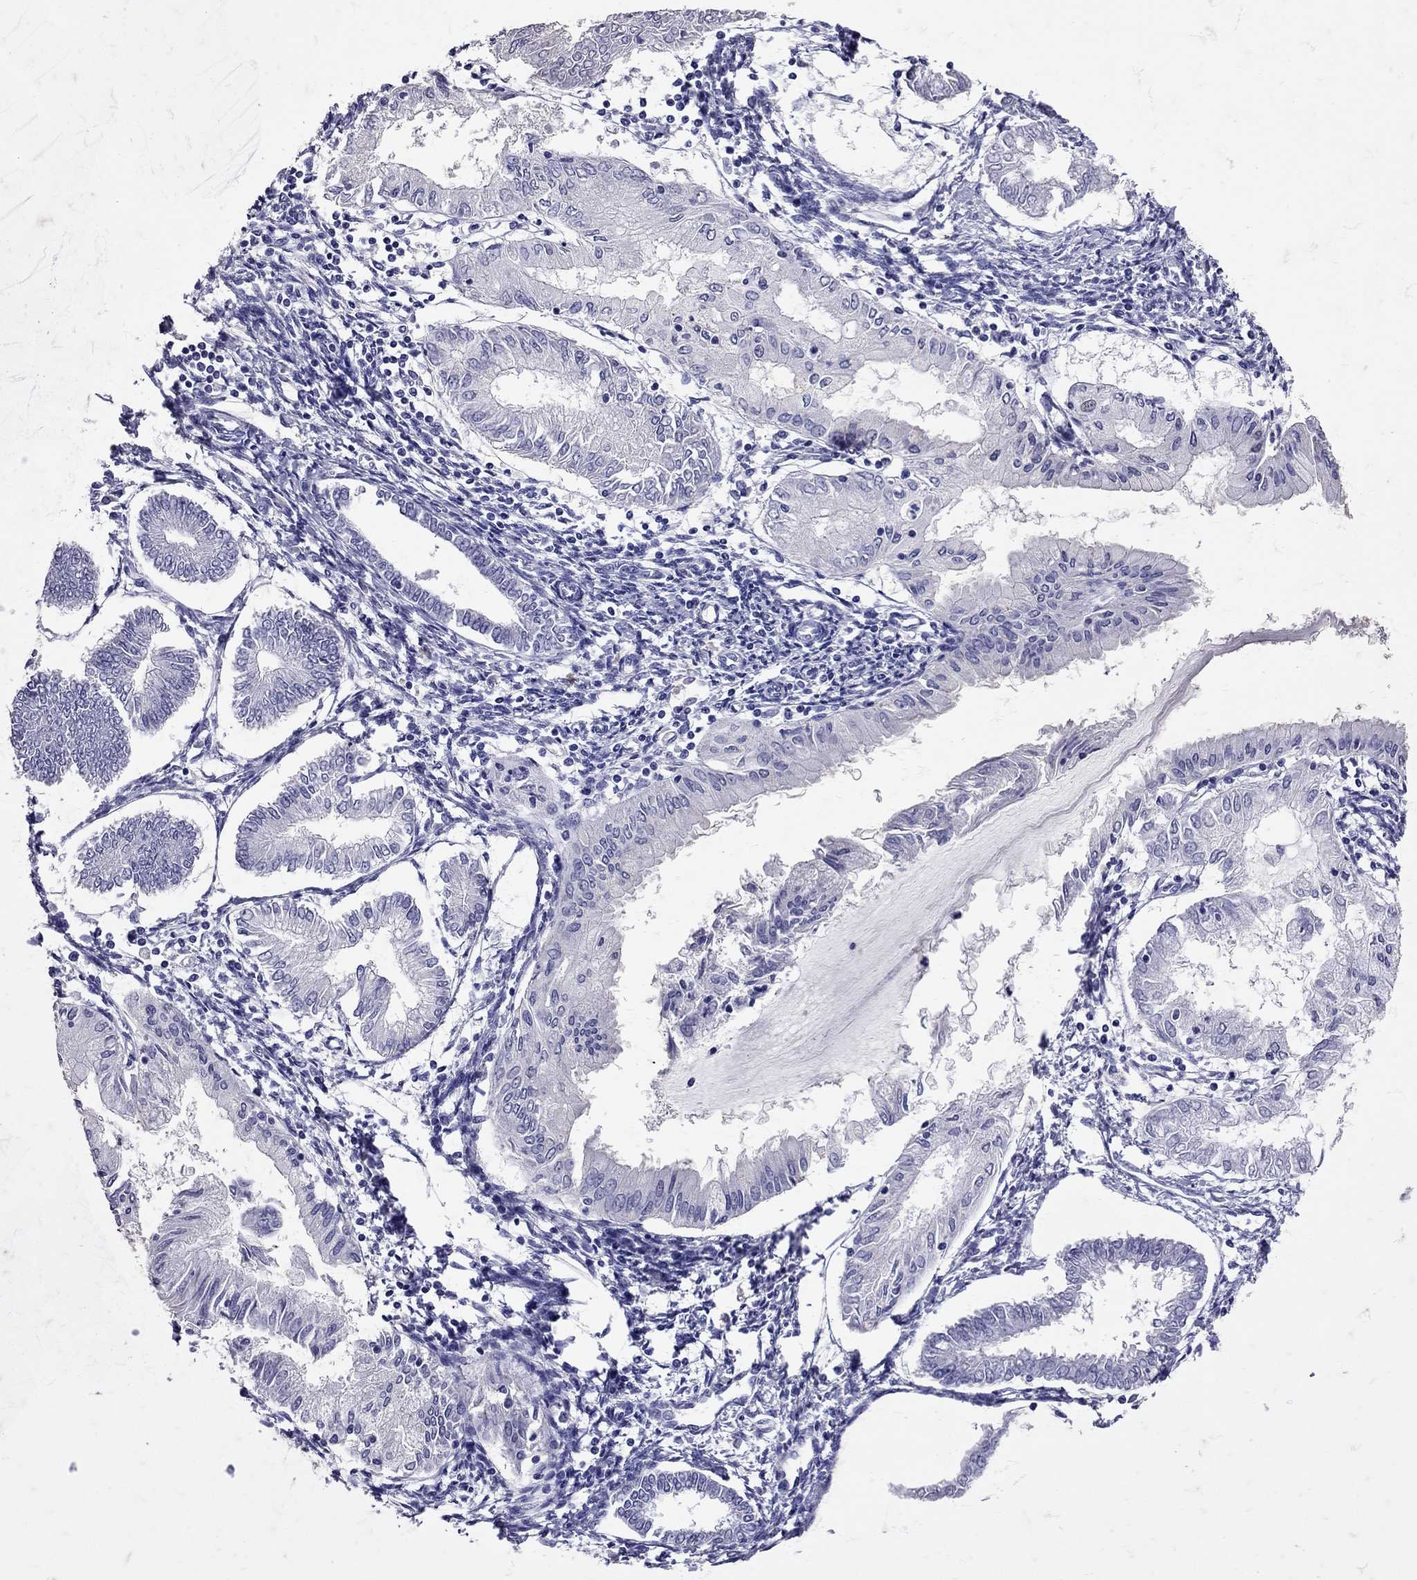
{"staining": {"intensity": "negative", "quantity": "none", "location": "none"}, "tissue": "endometrial cancer", "cell_type": "Tumor cells", "image_type": "cancer", "snomed": [{"axis": "morphology", "description": "Adenocarcinoma, NOS"}, {"axis": "topography", "description": "Endometrium"}], "caption": "This is an IHC image of human endometrial cancer. There is no staining in tumor cells.", "gene": "SST", "patient": {"sex": "female", "age": 68}}